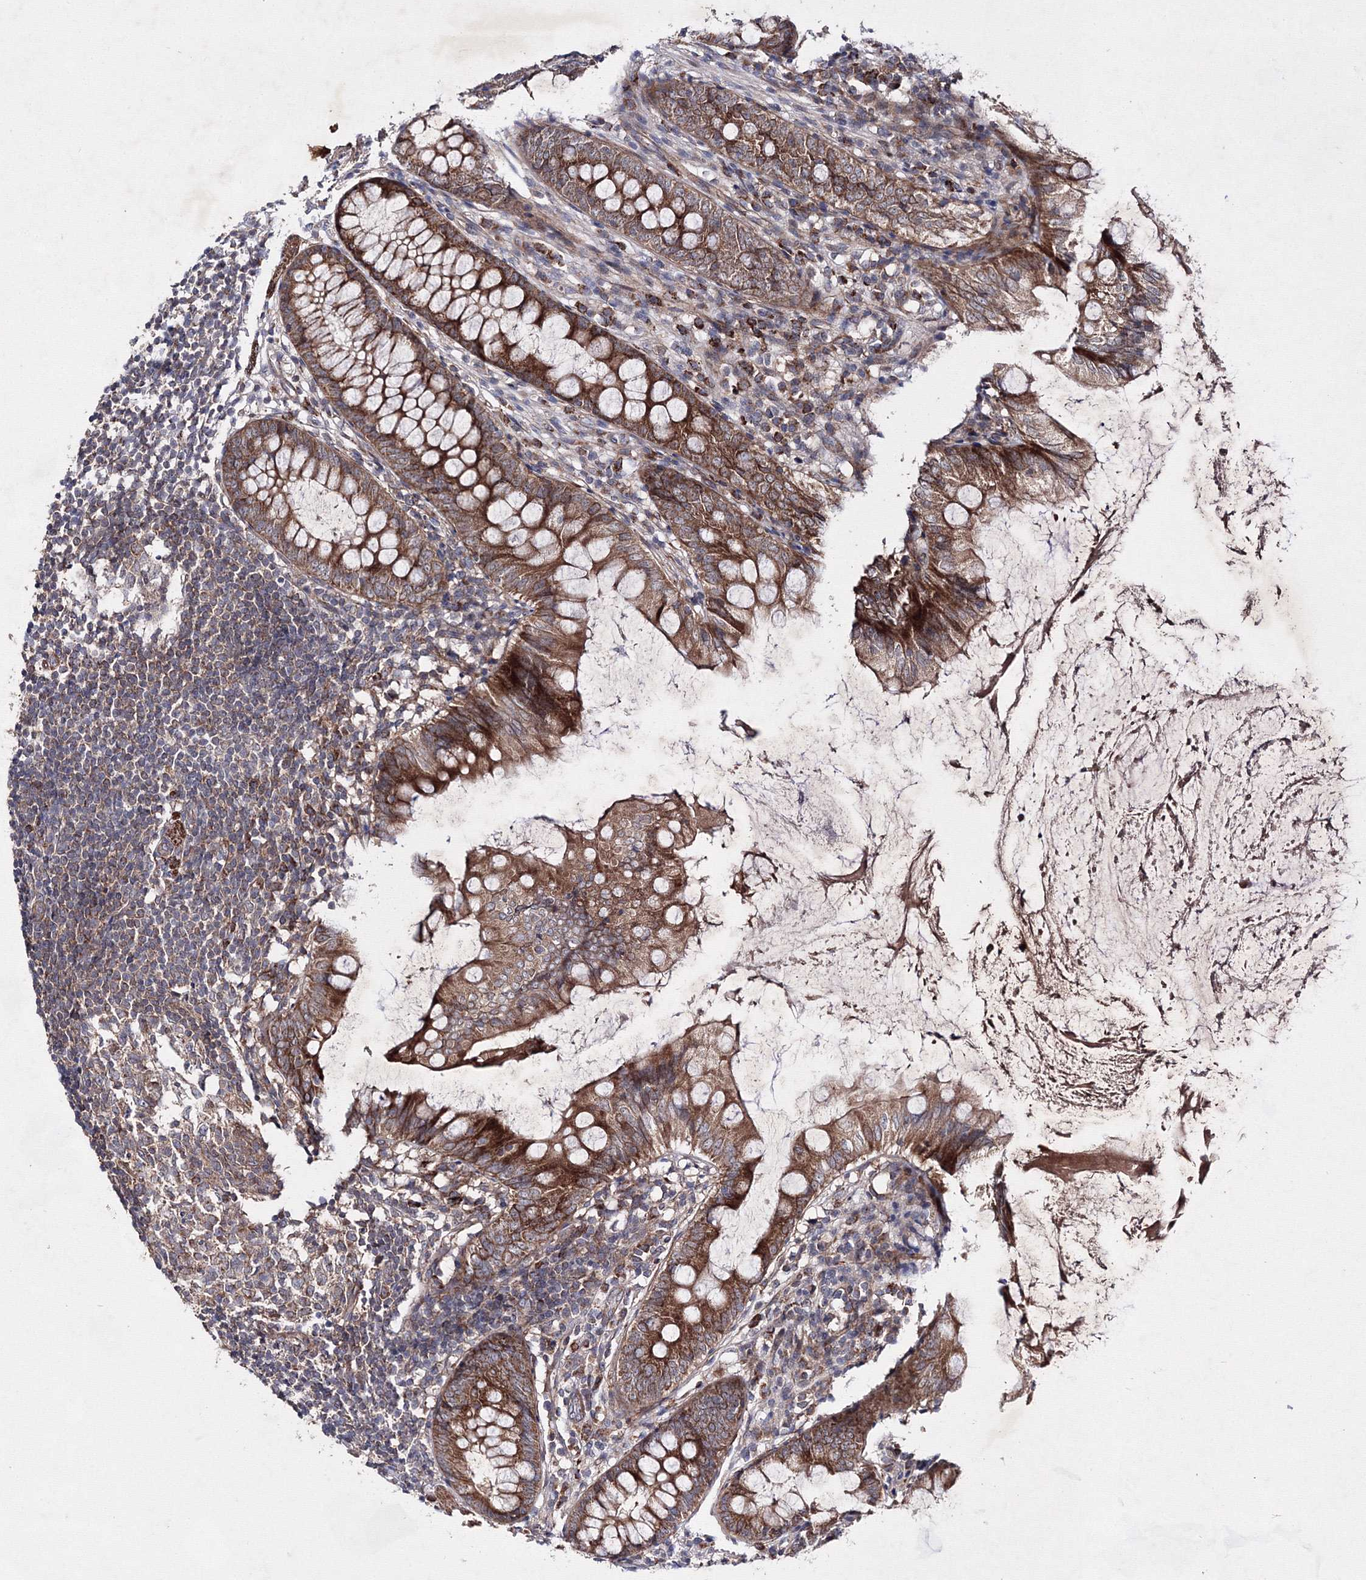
{"staining": {"intensity": "moderate", "quantity": ">75%", "location": "cytoplasmic/membranous"}, "tissue": "appendix", "cell_type": "Glandular cells", "image_type": "normal", "snomed": [{"axis": "morphology", "description": "Normal tissue, NOS"}, {"axis": "topography", "description": "Appendix"}], "caption": "This is a histology image of immunohistochemistry (IHC) staining of unremarkable appendix, which shows moderate staining in the cytoplasmic/membranous of glandular cells.", "gene": "GFM1", "patient": {"sex": "female", "age": 77}}